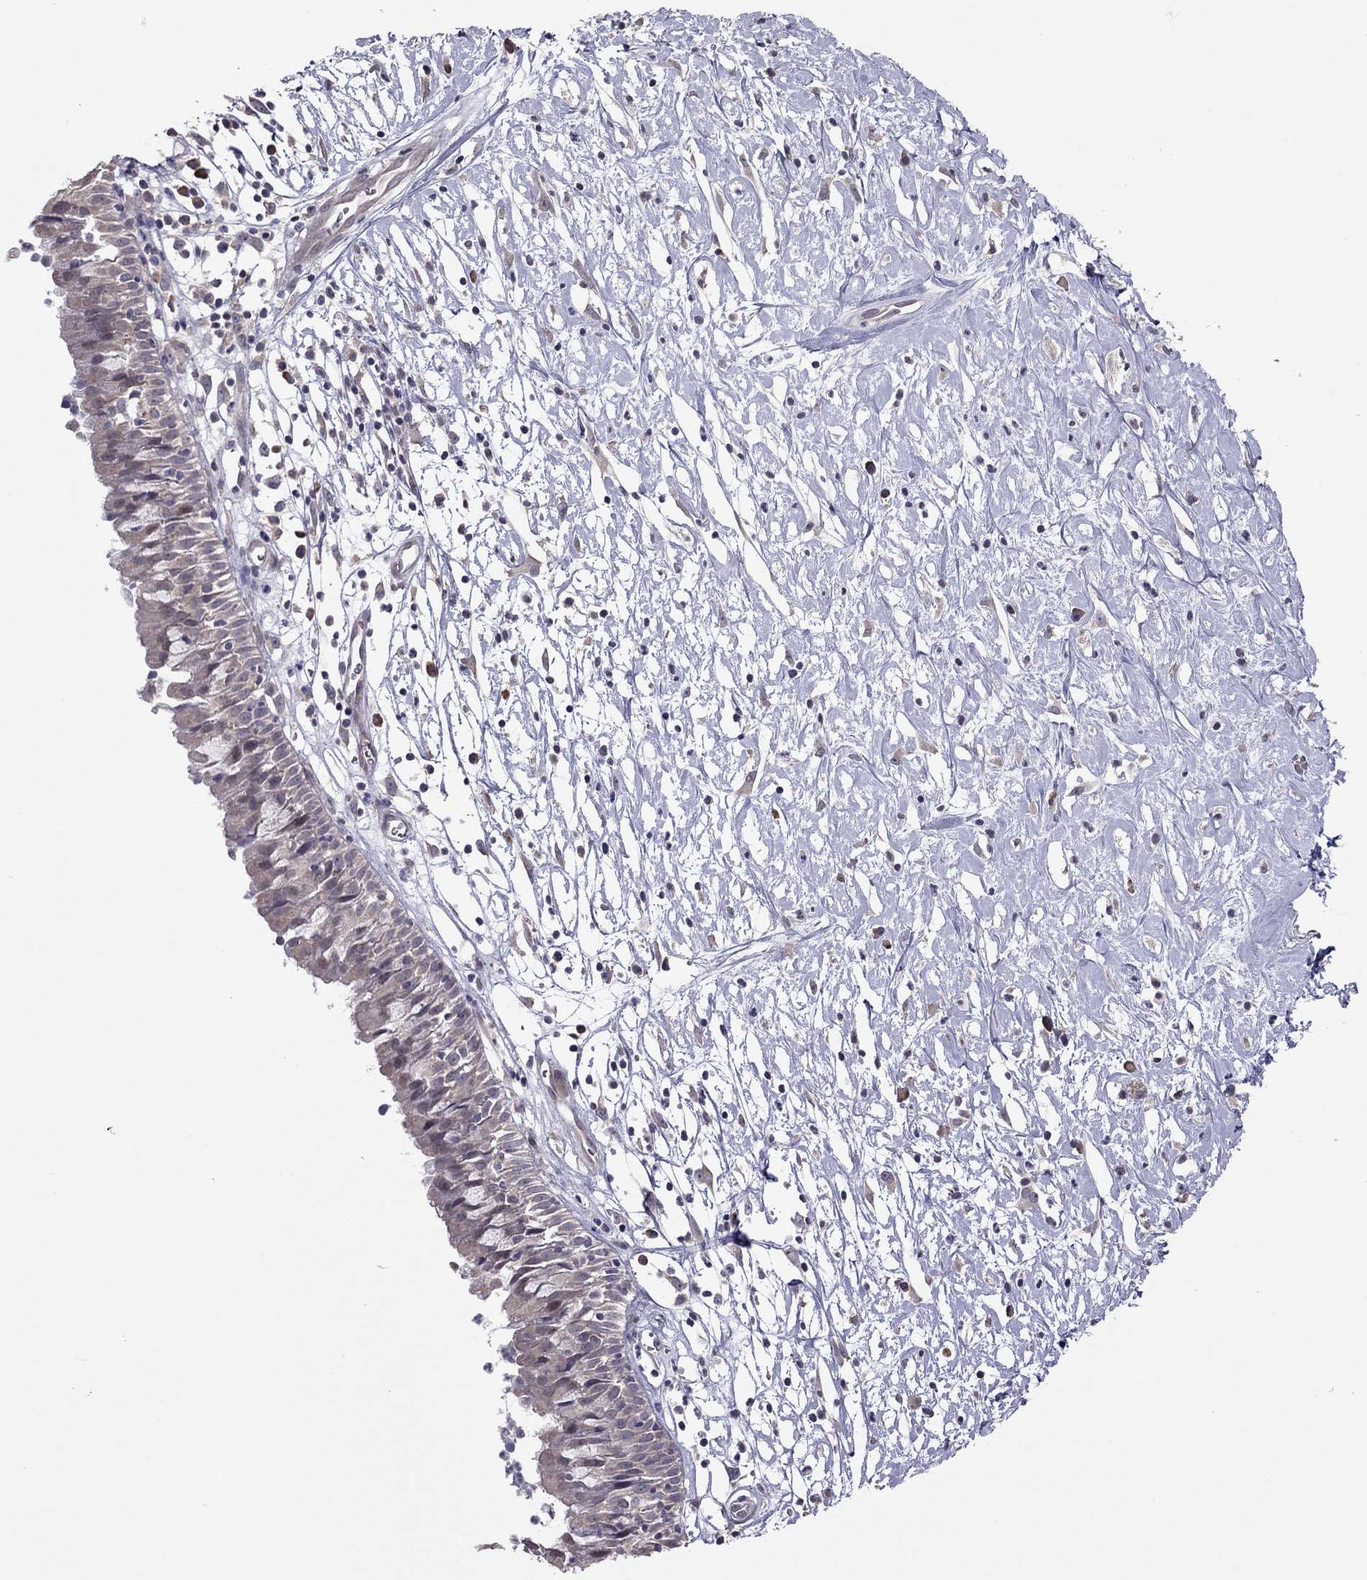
{"staining": {"intensity": "weak", "quantity": "<25%", "location": "cytoplasmic/membranous"}, "tissue": "nasopharynx", "cell_type": "Respiratory epithelial cells", "image_type": "normal", "snomed": [{"axis": "morphology", "description": "Normal tissue, NOS"}, {"axis": "topography", "description": "Nasopharynx"}], "caption": "Respiratory epithelial cells show no significant expression in unremarkable nasopharynx. Nuclei are stained in blue.", "gene": "HSF2BP", "patient": {"sex": "male", "age": 9}}